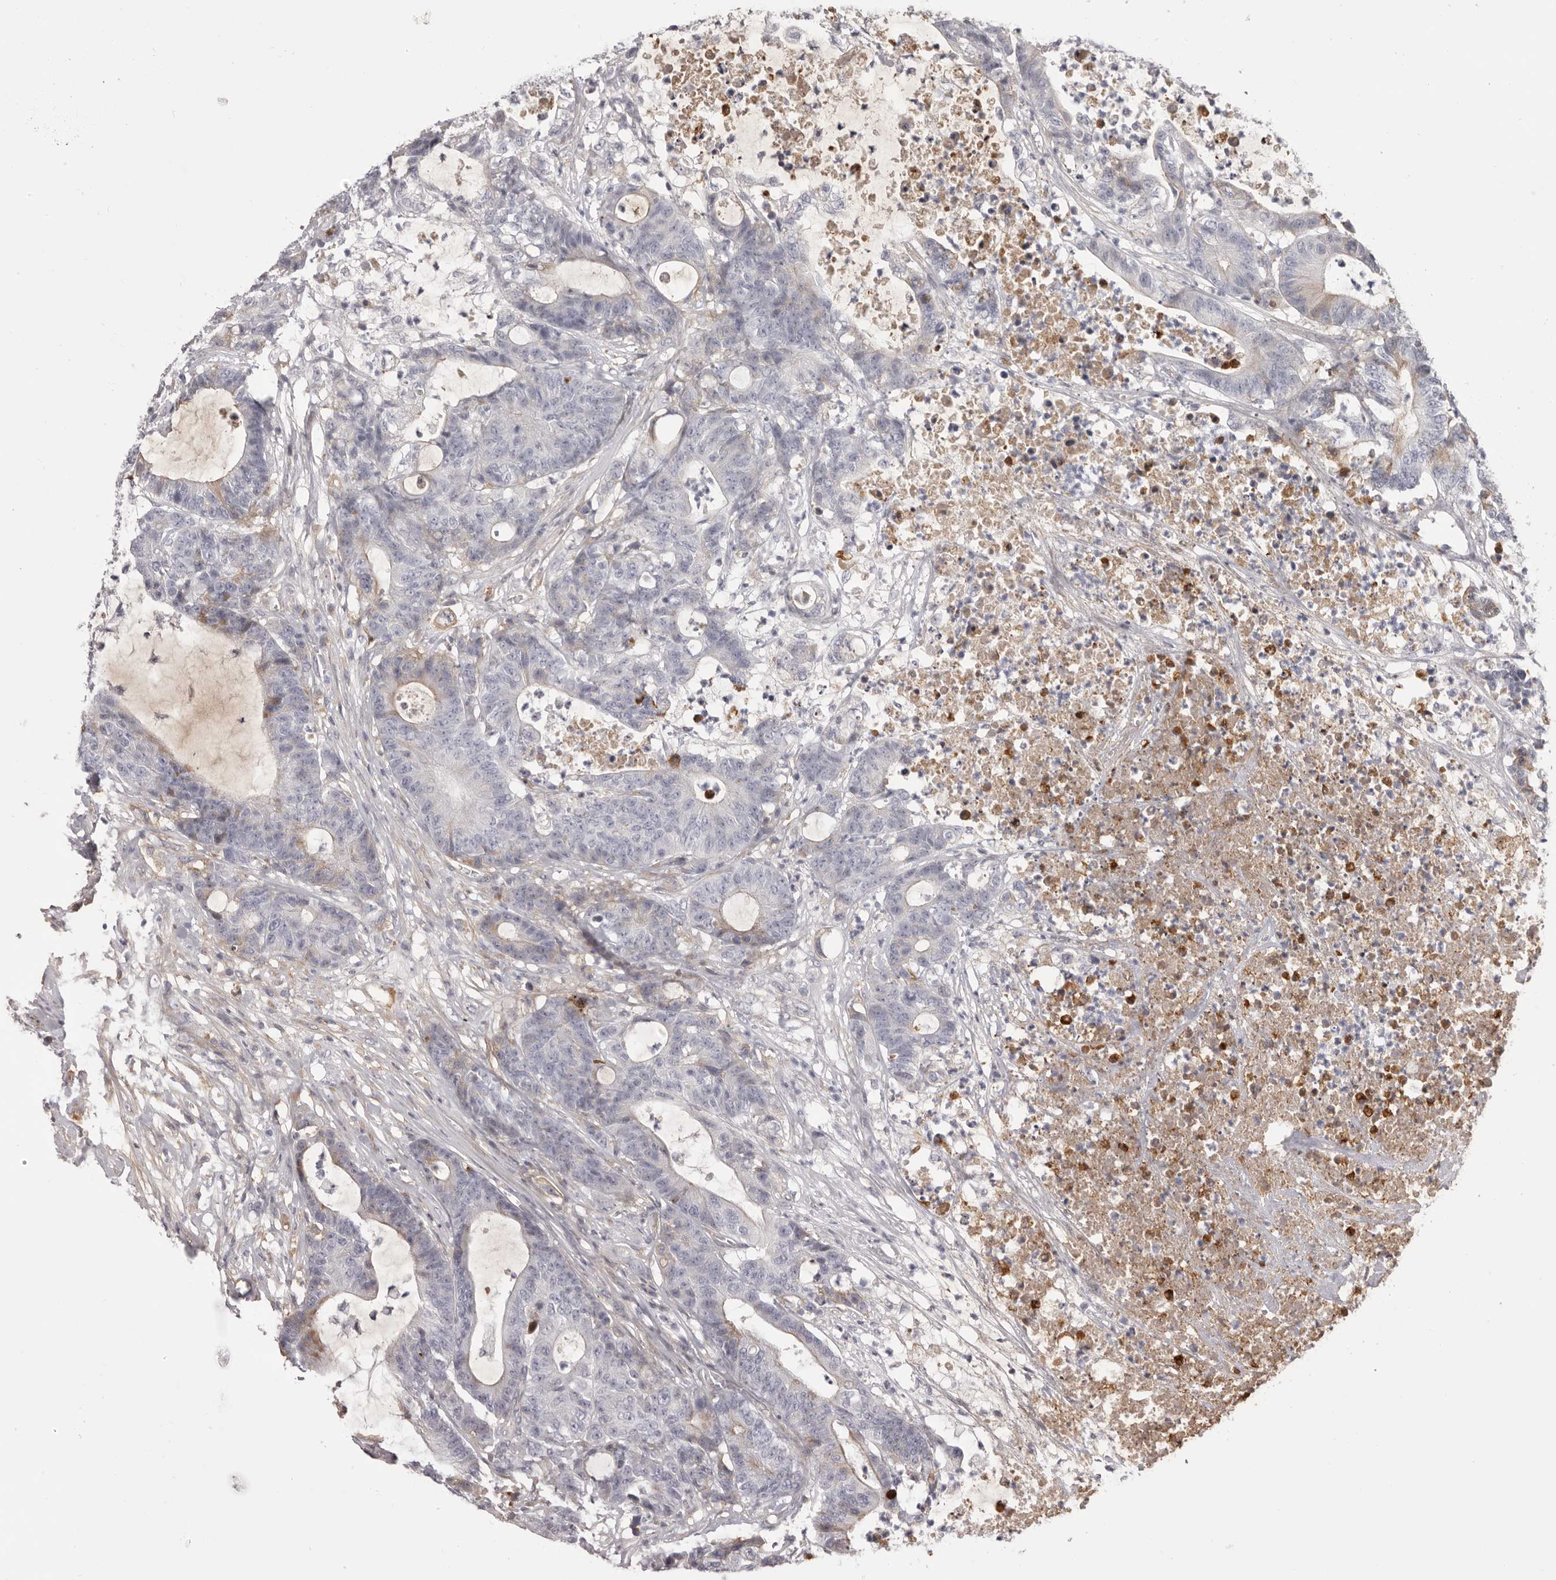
{"staining": {"intensity": "weak", "quantity": "<25%", "location": "cytoplasmic/membranous"}, "tissue": "colorectal cancer", "cell_type": "Tumor cells", "image_type": "cancer", "snomed": [{"axis": "morphology", "description": "Adenocarcinoma, NOS"}, {"axis": "topography", "description": "Colon"}], "caption": "Immunohistochemistry (IHC) histopathology image of neoplastic tissue: human colorectal adenocarcinoma stained with DAB reveals no significant protein expression in tumor cells. Brightfield microscopy of immunohistochemistry stained with DAB (brown) and hematoxylin (blue), captured at high magnification.", "gene": "OTUD3", "patient": {"sex": "female", "age": 84}}